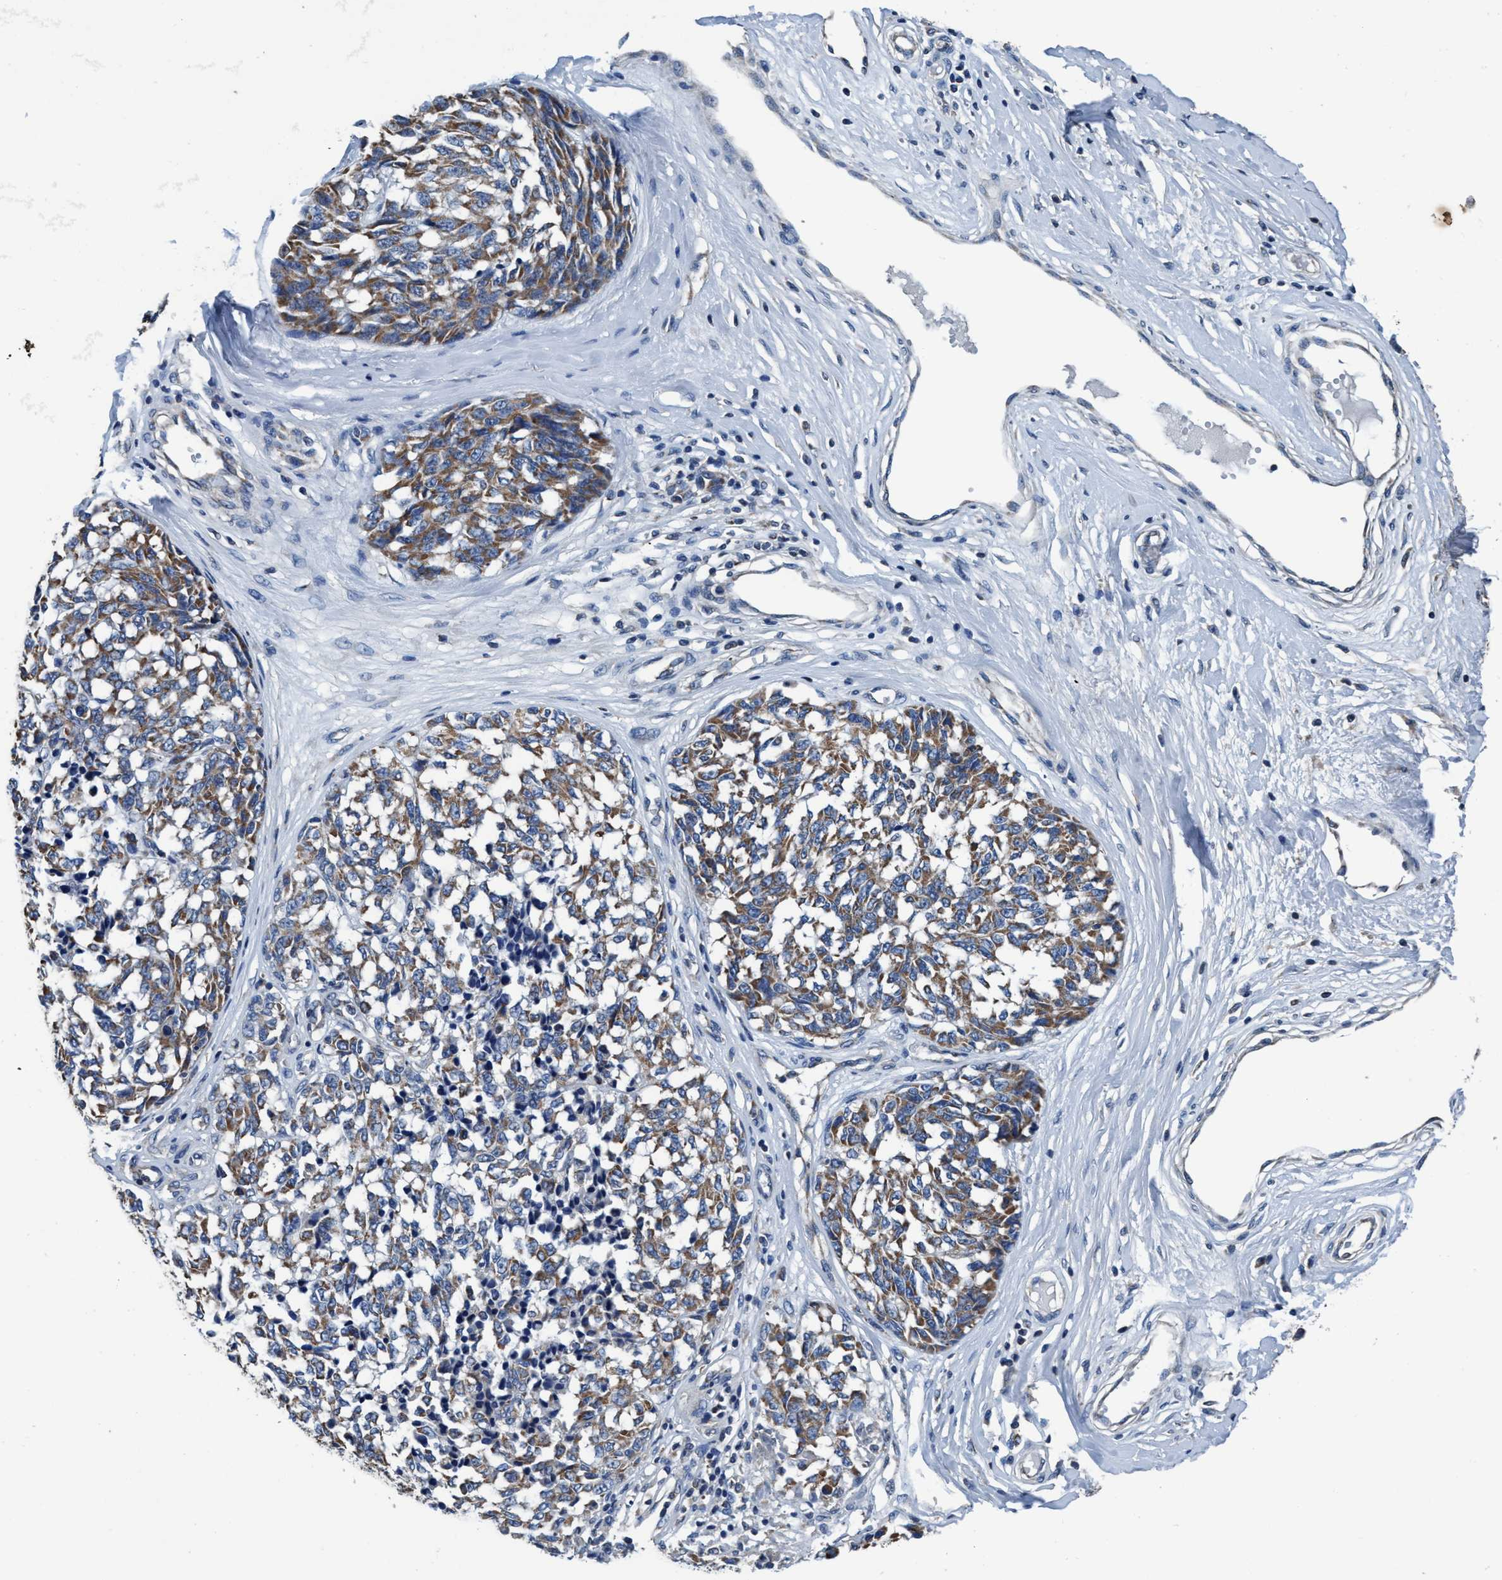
{"staining": {"intensity": "moderate", "quantity": ">75%", "location": "cytoplasmic/membranous"}, "tissue": "melanoma", "cell_type": "Tumor cells", "image_type": "cancer", "snomed": [{"axis": "morphology", "description": "Malignant melanoma, NOS"}, {"axis": "topography", "description": "Skin"}], "caption": "Melanoma stained with a brown dye displays moderate cytoplasmic/membranous positive expression in about >75% of tumor cells.", "gene": "ANKFN1", "patient": {"sex": "female", "age": 64}}